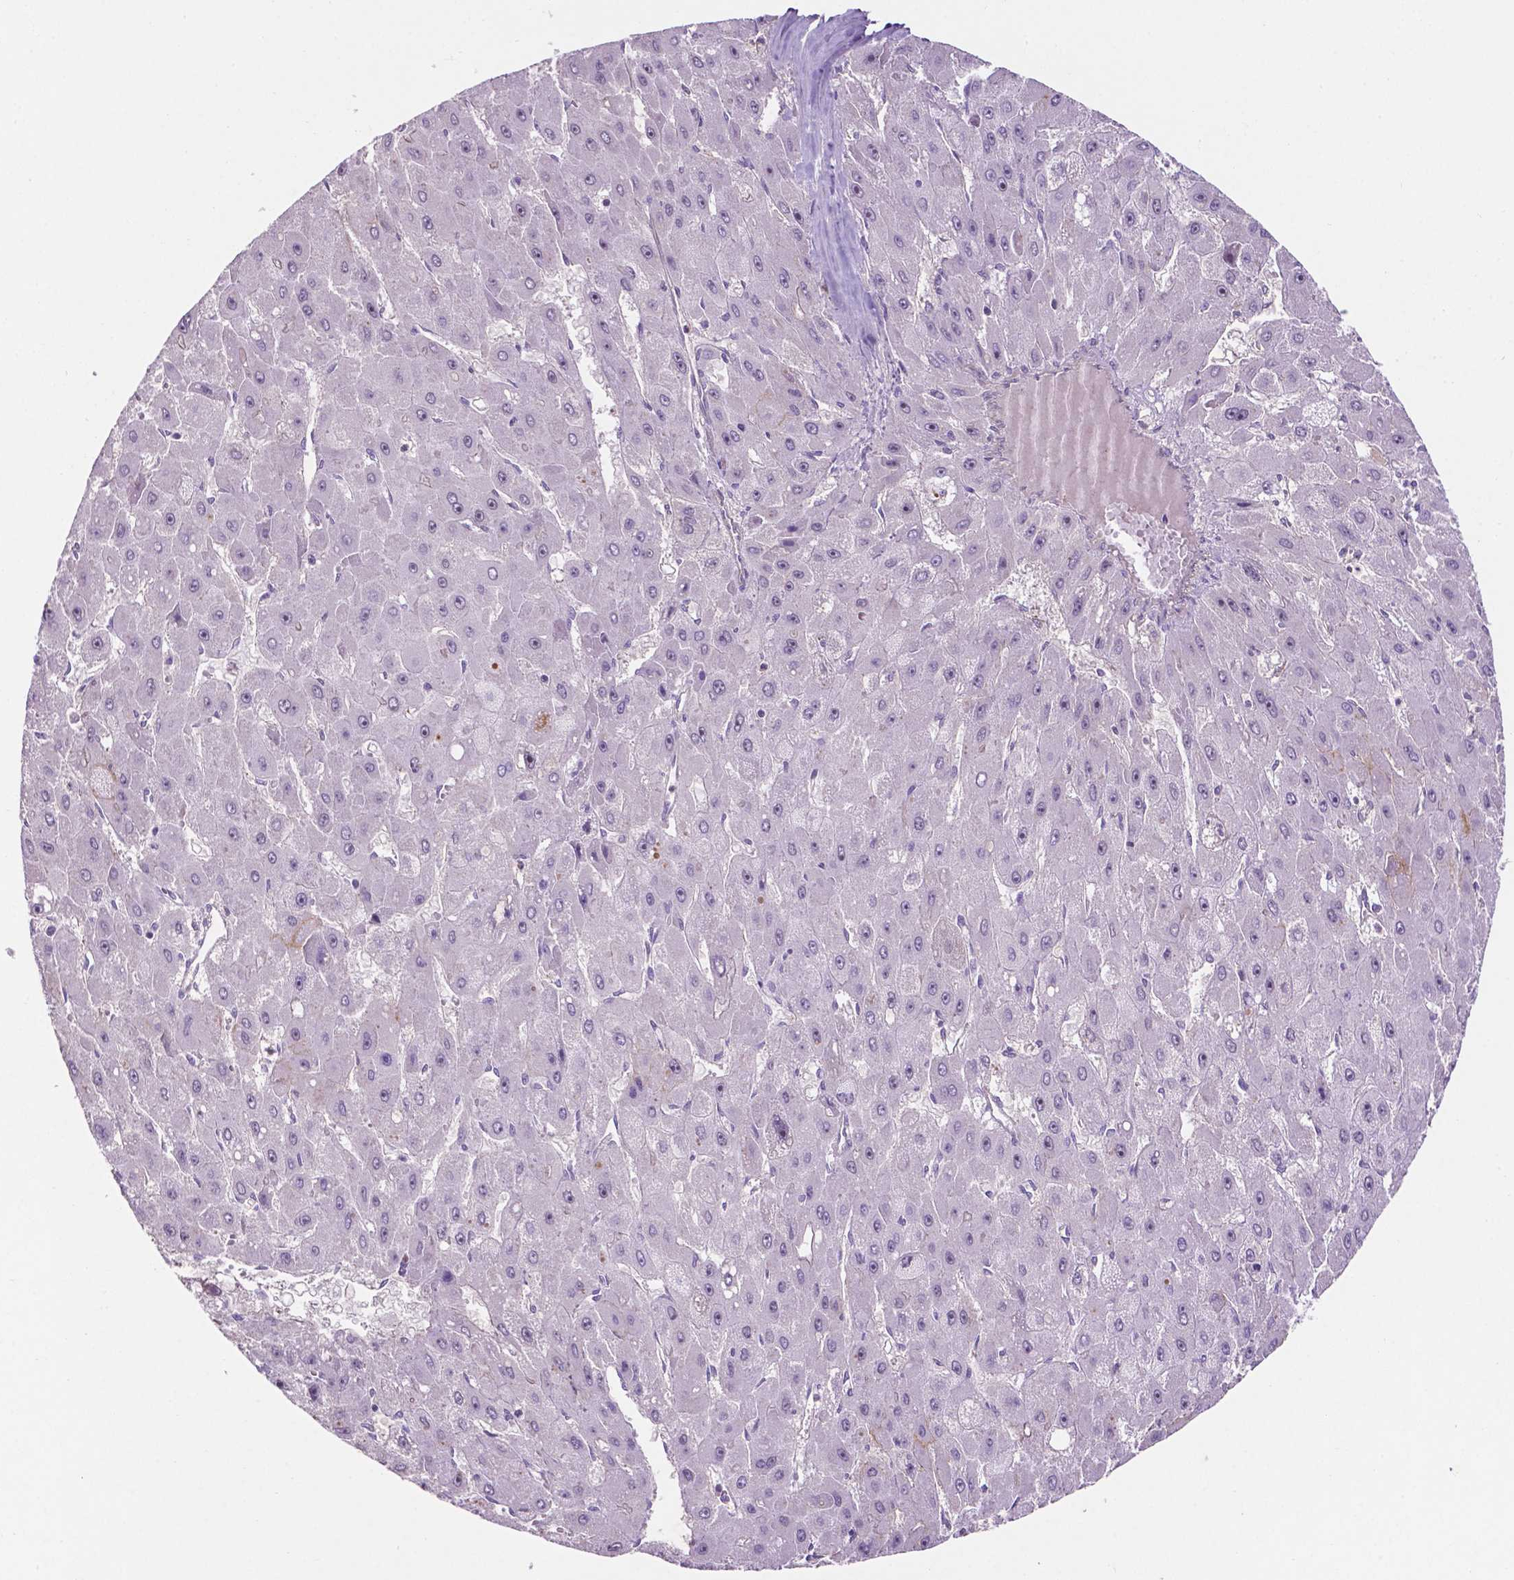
{"staining": {"intensity": "negative", "quantity": "none", "location": "none"}, "tissue": "liver cancer", "cell_type": "Tumor cells", "image_type": "cancer", "snomed": [{"axis": "morphology", "description": "Carcinoma, Hepatocellular, NOS"}, {"axis": "topography", "description": "Liver"}], "caption": "Immunohistochemical staining of hepatocellular carcinoma (liver) demonstrates no significant positivity in tumor cells.", "gene": "ARL5C", "patient": {"sex": "female", "age": 25}}